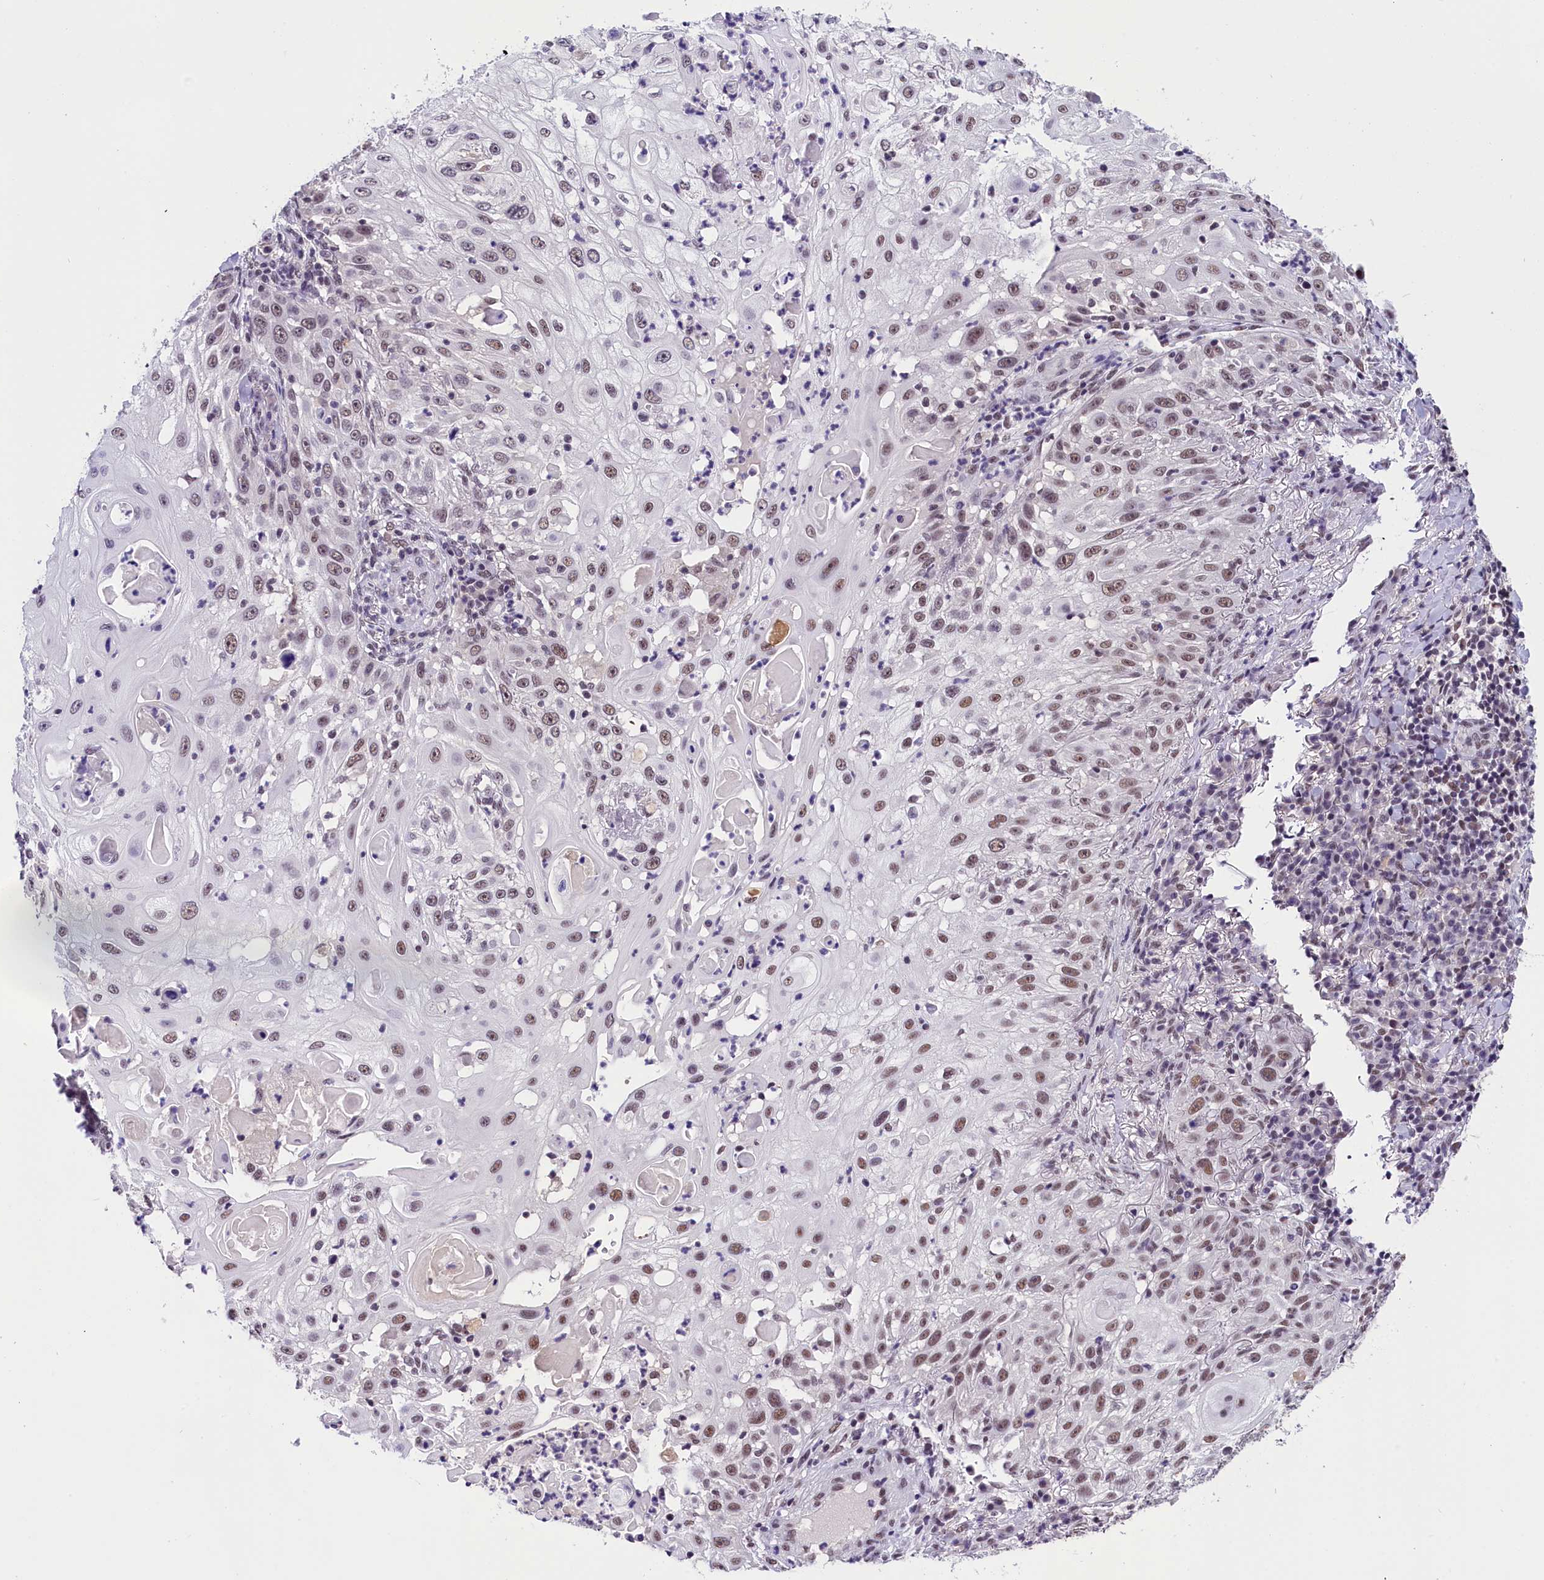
{"staining": {"intensity": "weak", "quantity": ">75%", "location": "nuclear"}, "tissue": "skin cancer", "cell_type": "Tumor cells", "image_type": "cancer", "snomed": [{"axis": "morphology", "description": "Squamous cell carcinoma, NOS"}, {"axis": "topography", "description": "Skin"}], "caption": "Approximately >75% of tumor cells in human skin cancer (squamous cell carcinoma) display weak nuclear protein expression as visualized by brown immunohistochemical staining.", "gene": "ZC3H4", "patient": {"sex": "female", "age": 44}}